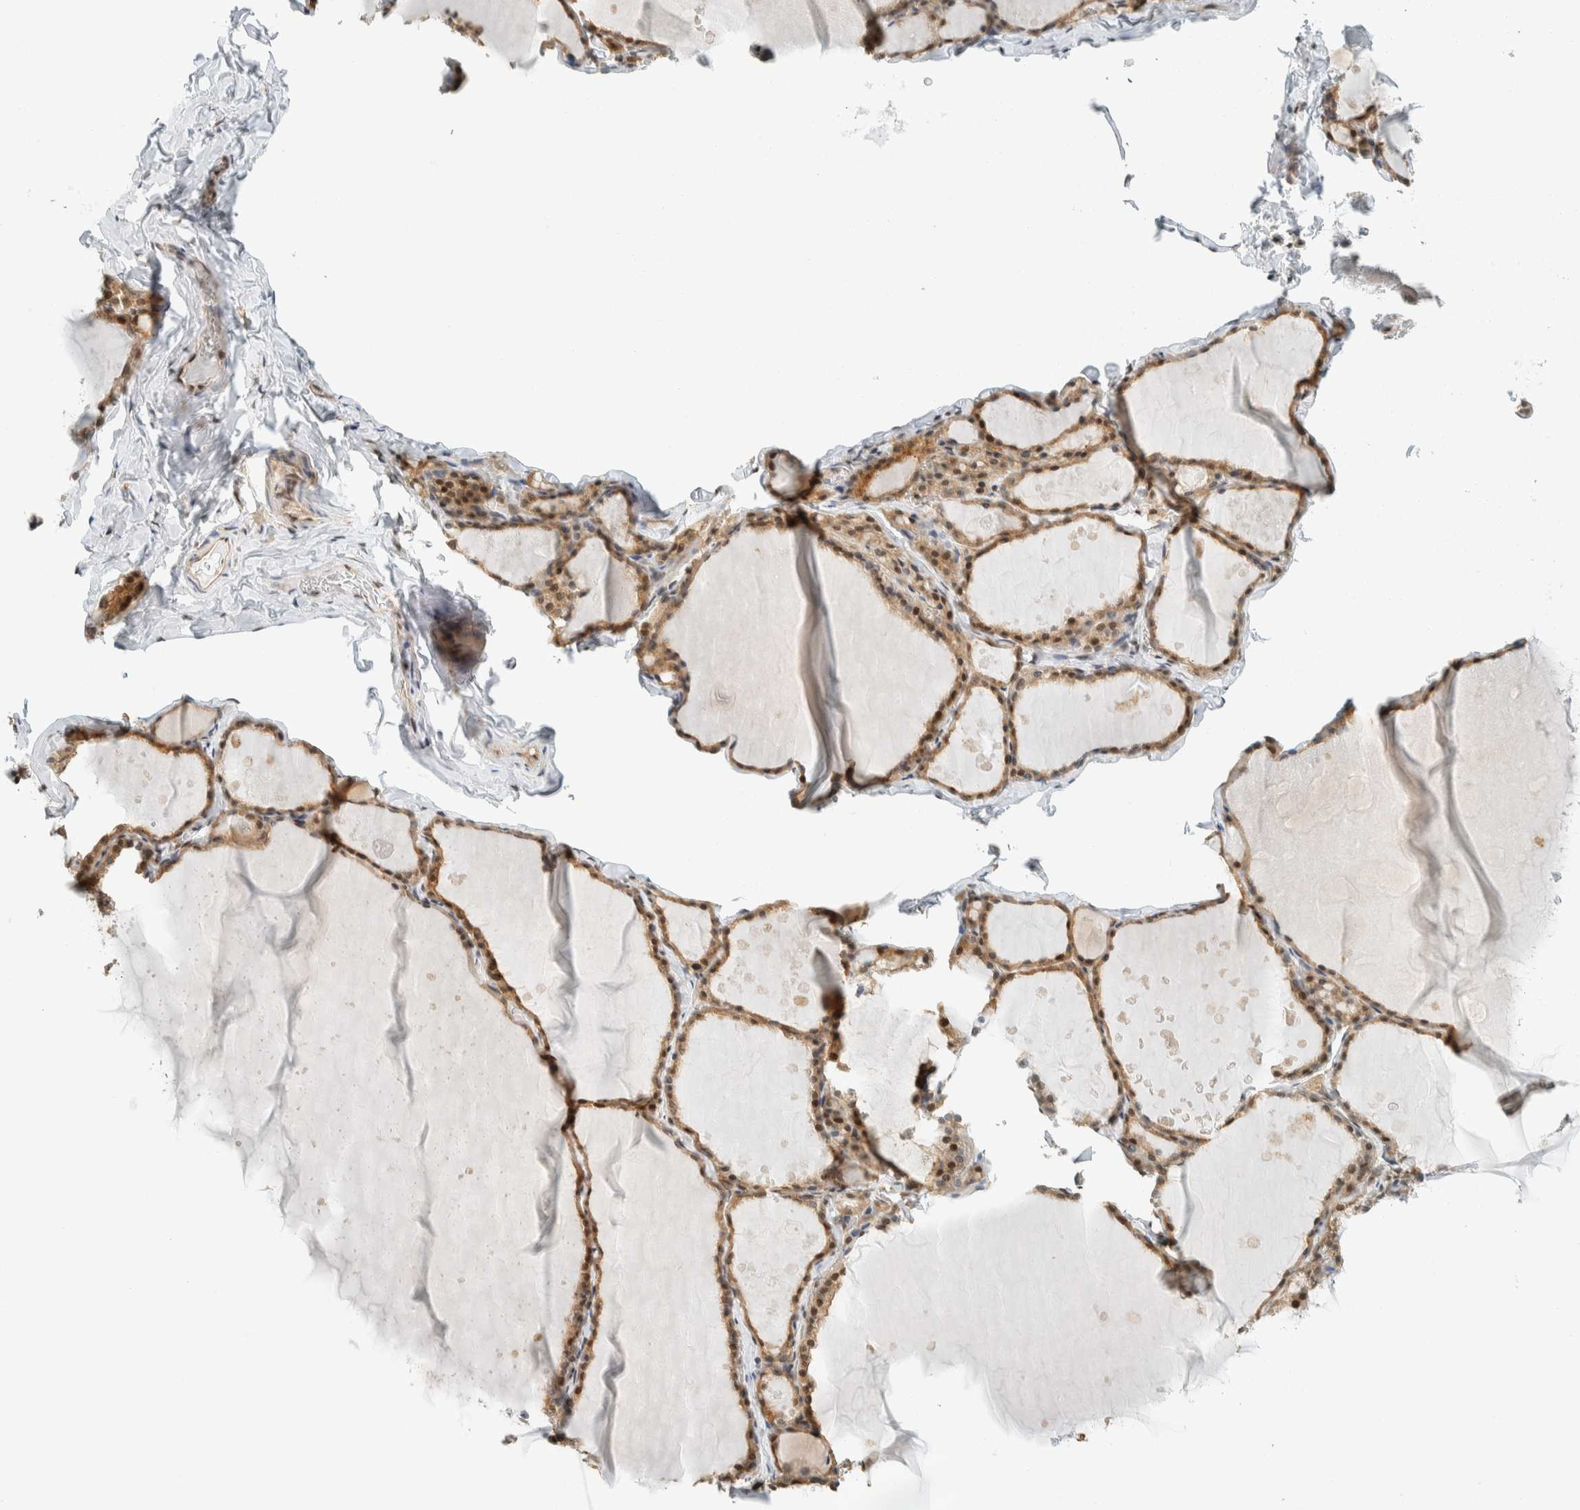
{"staining": {"intensity": "moderate", "quantity": ">75%", "location": "cytoplasmic/membranous,nuclear"}, "tissue": "thyroid gland", "cell_type": "Glandular cells", "image_type": "normal", "snomed": [{"axis": "morphology", "description": "Normal tissue, NOS"}, {"axis": "topography", "description": "Thyroid gland"}], "caption": "This histopathology image demonstrates immunohistochemistry (IHC) staining of normal thyroid gland, with medium moderate cytoplasmic/membranous,nuclear expression in about >75% of glandular cells.", "gene": "NIBAN2", "patient": {"sex": "male", "age": 56}}